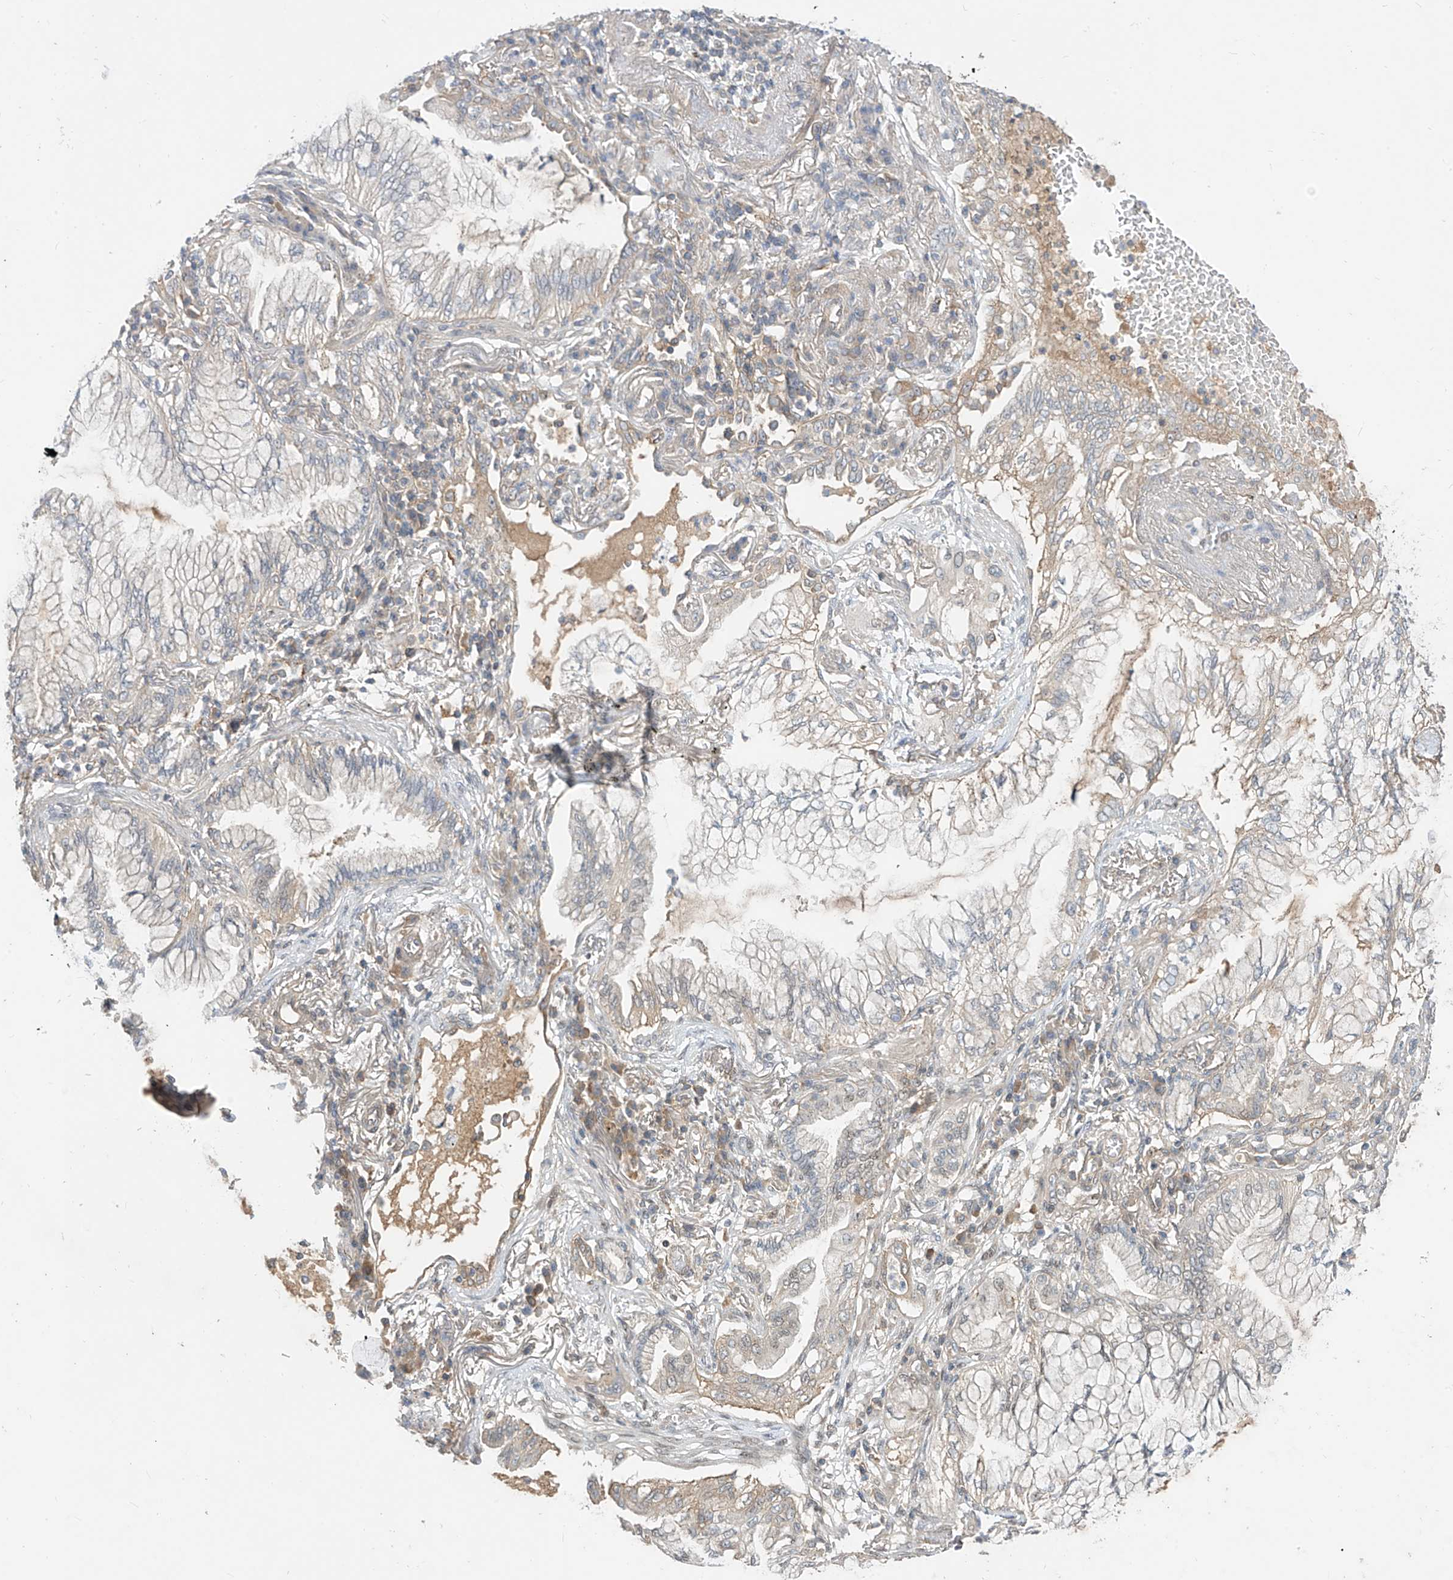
{"staining": {"intensity": "negative", "quantity": "none", "location": "none"}, "tissue": "lung cancer", "cell_type": "Tumor cells", "image_type": "cancer", "snomed": [{"axis": "morphology", "description": "Adenocarcinoma, NOS"}, {"axis": "topography", "description": "Lung"}], "caption": "Immunohistochemistry image of neoplastic tissue: lung cancer (adenocarcinoma) stained with DAB (3,3'-diaminobenzidine) demonstrates no significant protein positivity in tumor cells. The staining is performed using DAB brown chromogen with nuclei counter-stained in using hematoxylin.", "gene": "MRTFA", "patient": {"sex": "female", "age": 70}}